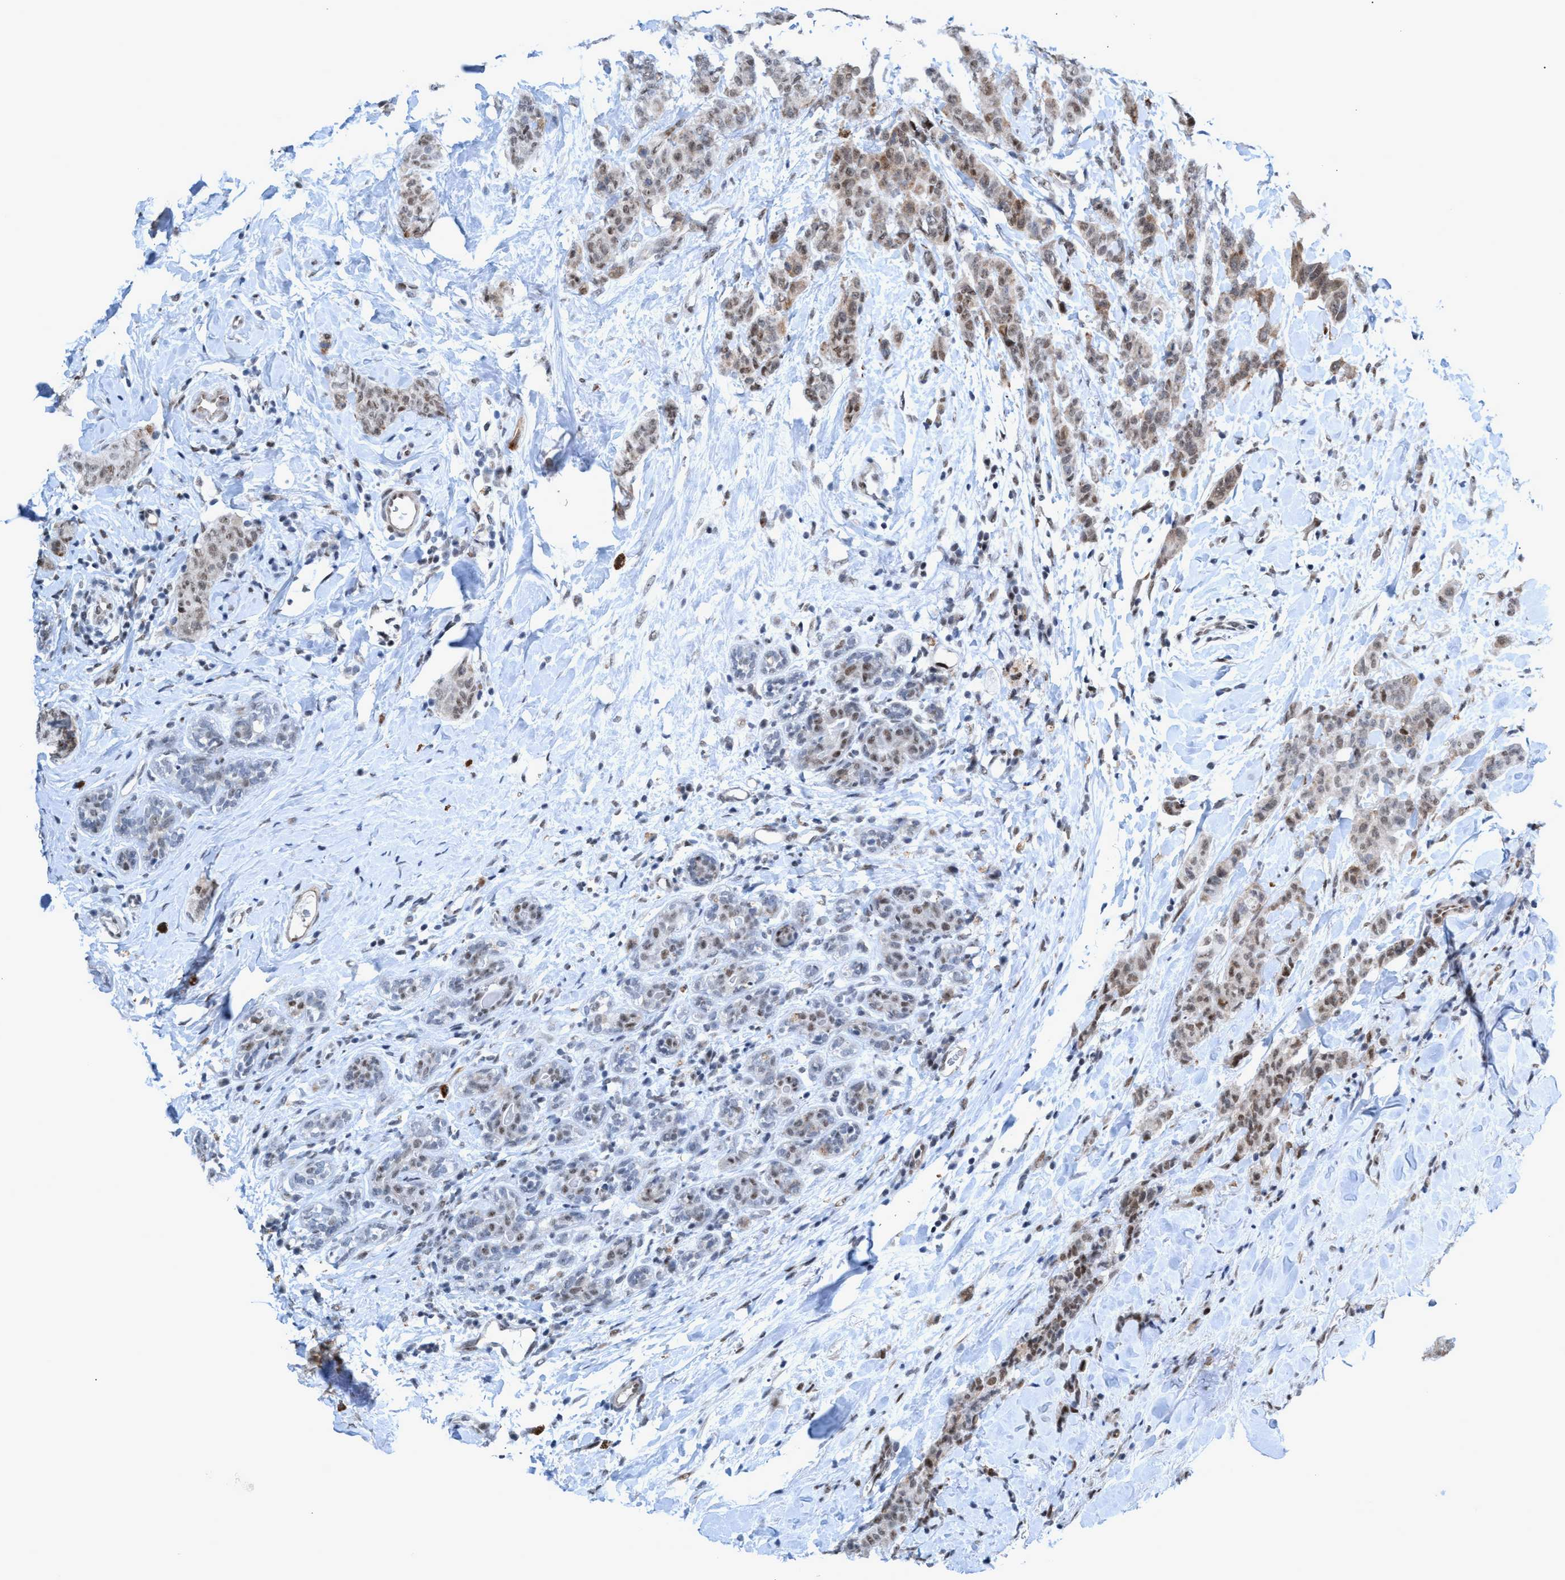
{"staining": {"intensity": "weak", "quantity": ">75%", "location": "cytoplasmic/membranous,nuclear"}, "tissue": "breast cancer", "cell_type": "Tumor cells", "image_type": "cancer", "snomed": [{"axis": "morphology", "description": "Normal tissue, NOS"}, {"axis": "morphology", "description": "Duct carcinoma"}, {"axis": "topography", "description": "Breast"}], "caption": "Protein expression analysis of breast cancer exhibits weak cytoplasmic/membranous and nuclear positivity in about >75% of tumor cells.", "gene": "CWC27", "patient": {"sex": "female", "age": 40}}